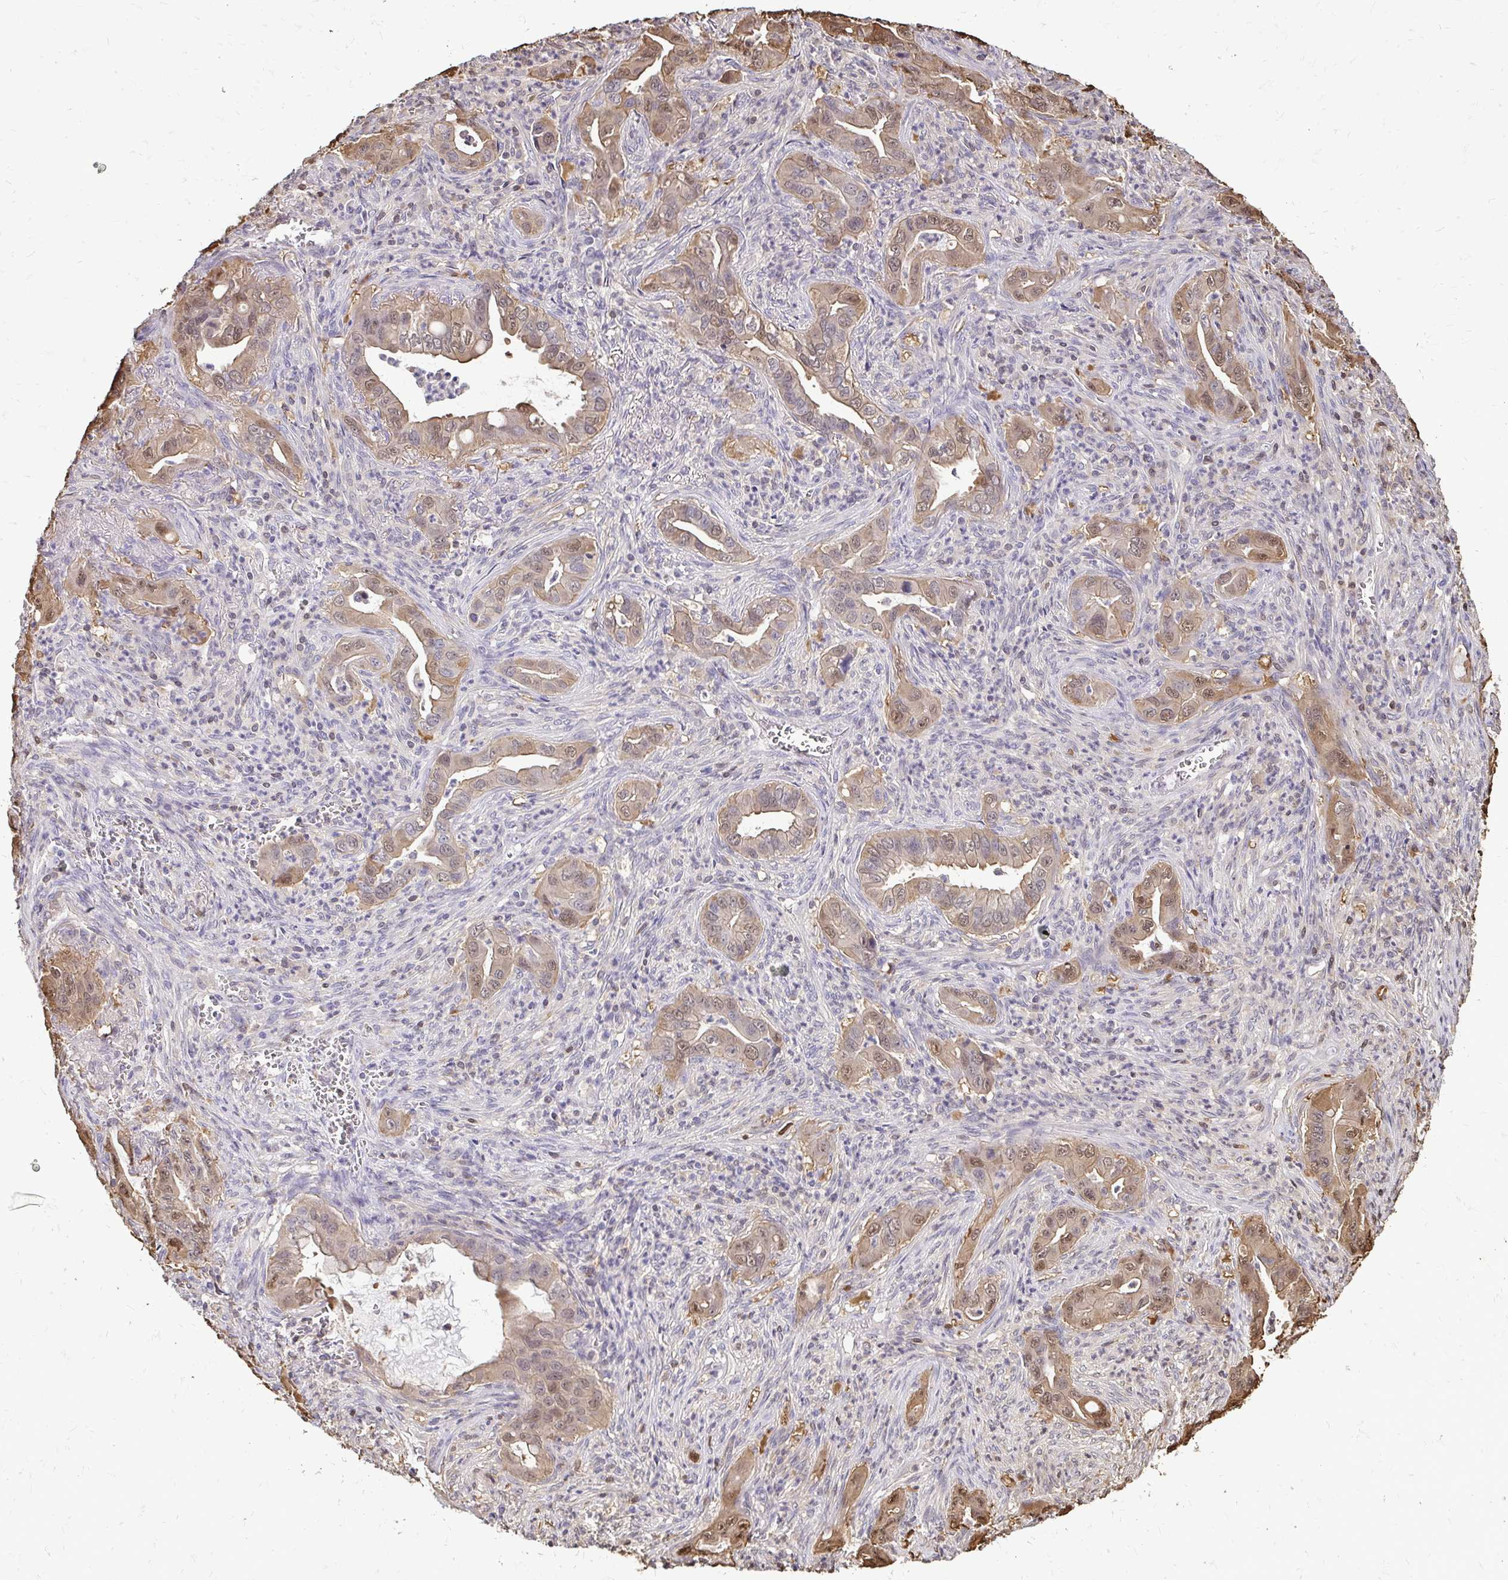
{"staining": {"intensity": "weak", "quantity": ">75%", "location": "cytoplasmic/membranous,nuclear"}, "tissue": "lung cancer", "cell_type": "Tumor cells", "image_type": "cancer", "snomed": [{"axis": "morphology", "description": "Adenocarcinoma, NOS"}, {"axis": "topography", "description": "Lung"}], "caption": "The immunohistochemical stain labels weak cytoplasmic/membranous and nuclear expression in tumor cells of lung cancer (adenocarcinoma) tissue. (DAB (3,3'-diaminobenzidine) IHC with brightfield microscopy, high magnification).", "gene": "ZFP1", "patient": {"sex": "male", "age": 65}}